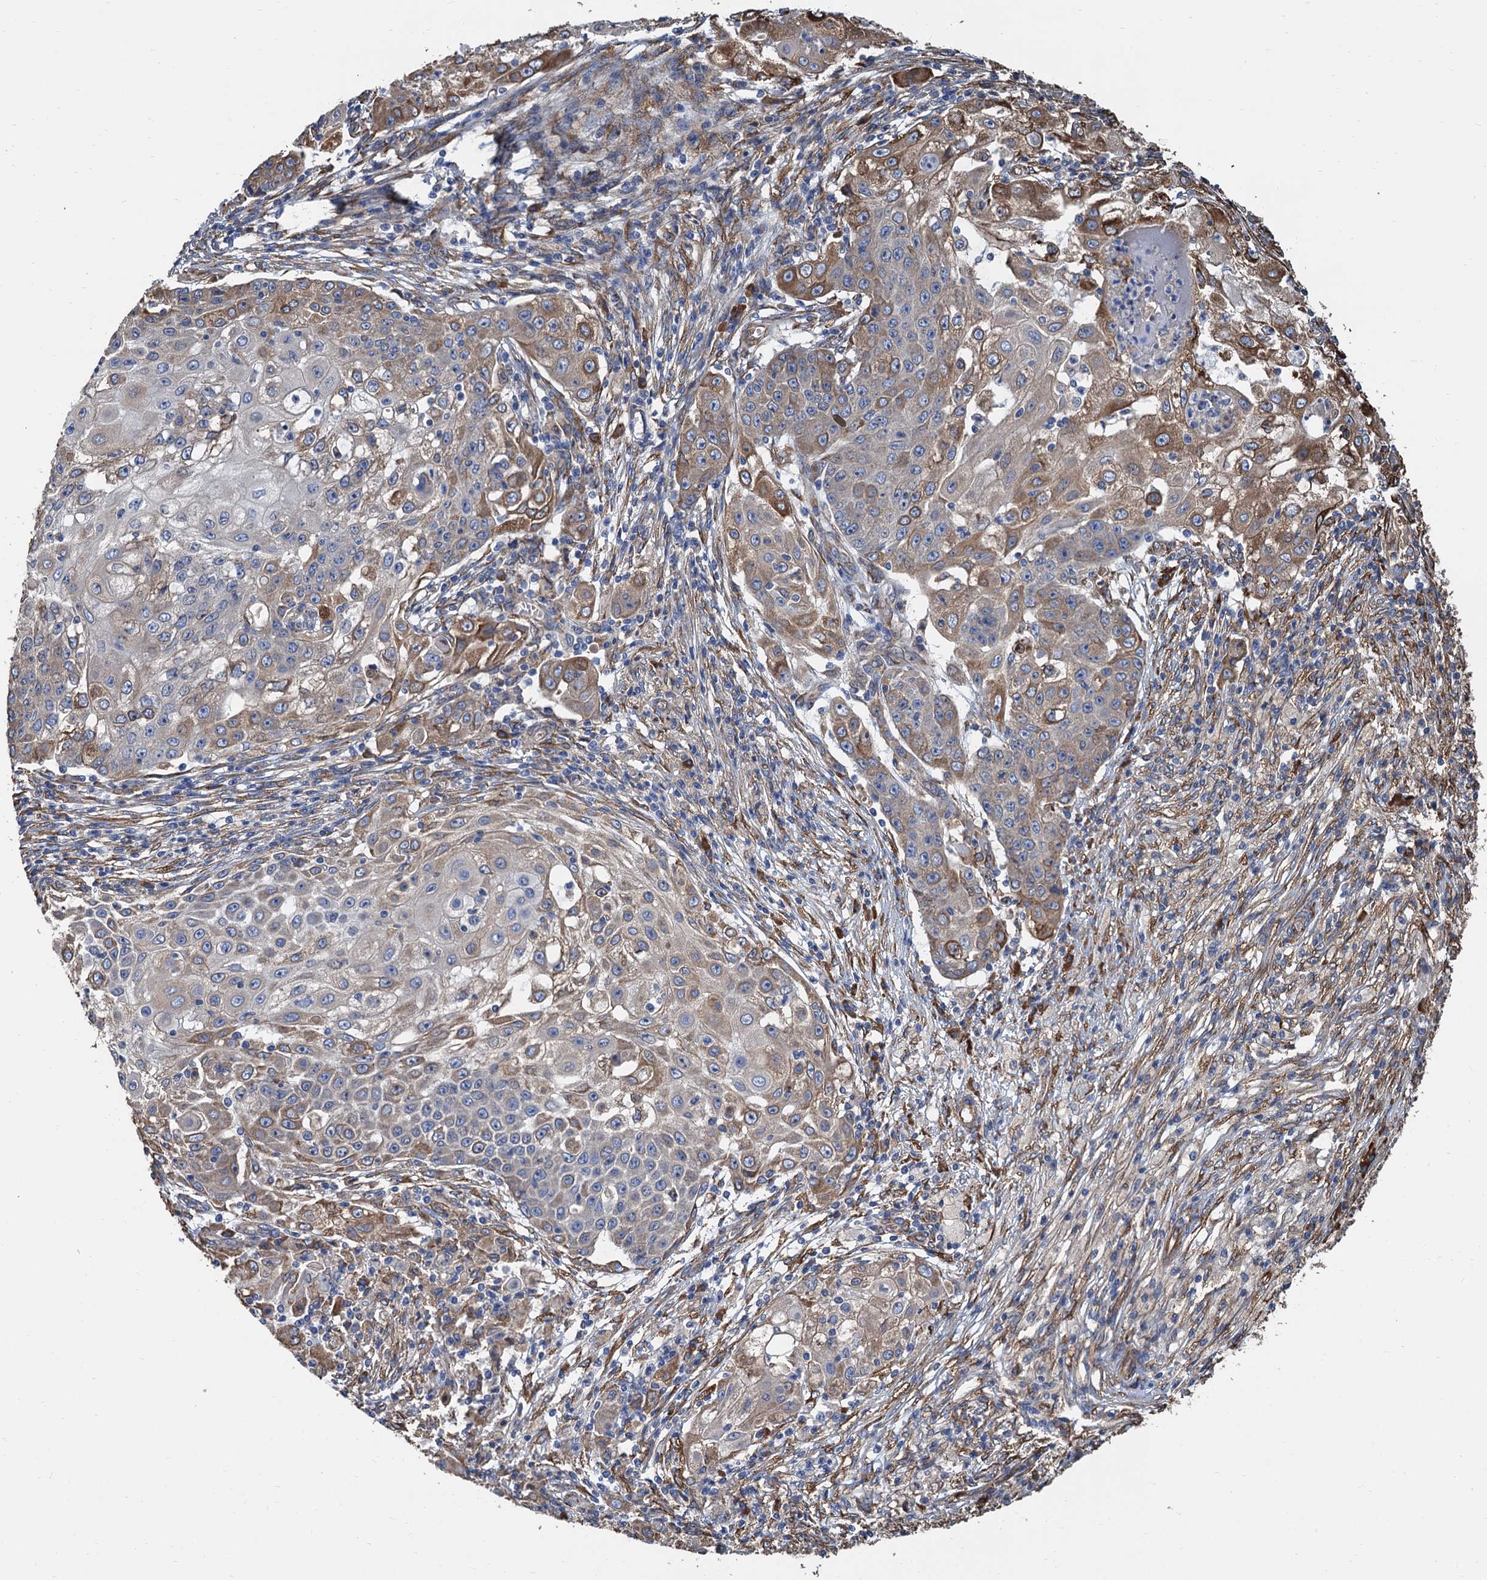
{"staining": {"intensity": "moderate", "quantity": "<25%", "location": "cytoplasmic/membranous"}, "tissue": "ovarian cancer", "cell_type": "Tumor cells", "image_type": "cancer", "snomed": [{"axis": "morphology", "description": "Carcinoma, endometroid"}, {"axis": "topography", "description": "Ovary"}], "caption": "Protein staining of endometroid carcinoma (ovarian) tissue demonstrates moderate cytoplasmic/membranous staining in approximately <25% of tumor cells.", "gene": "CNNM1", "patient": {"sex": "female", "age": 42}}